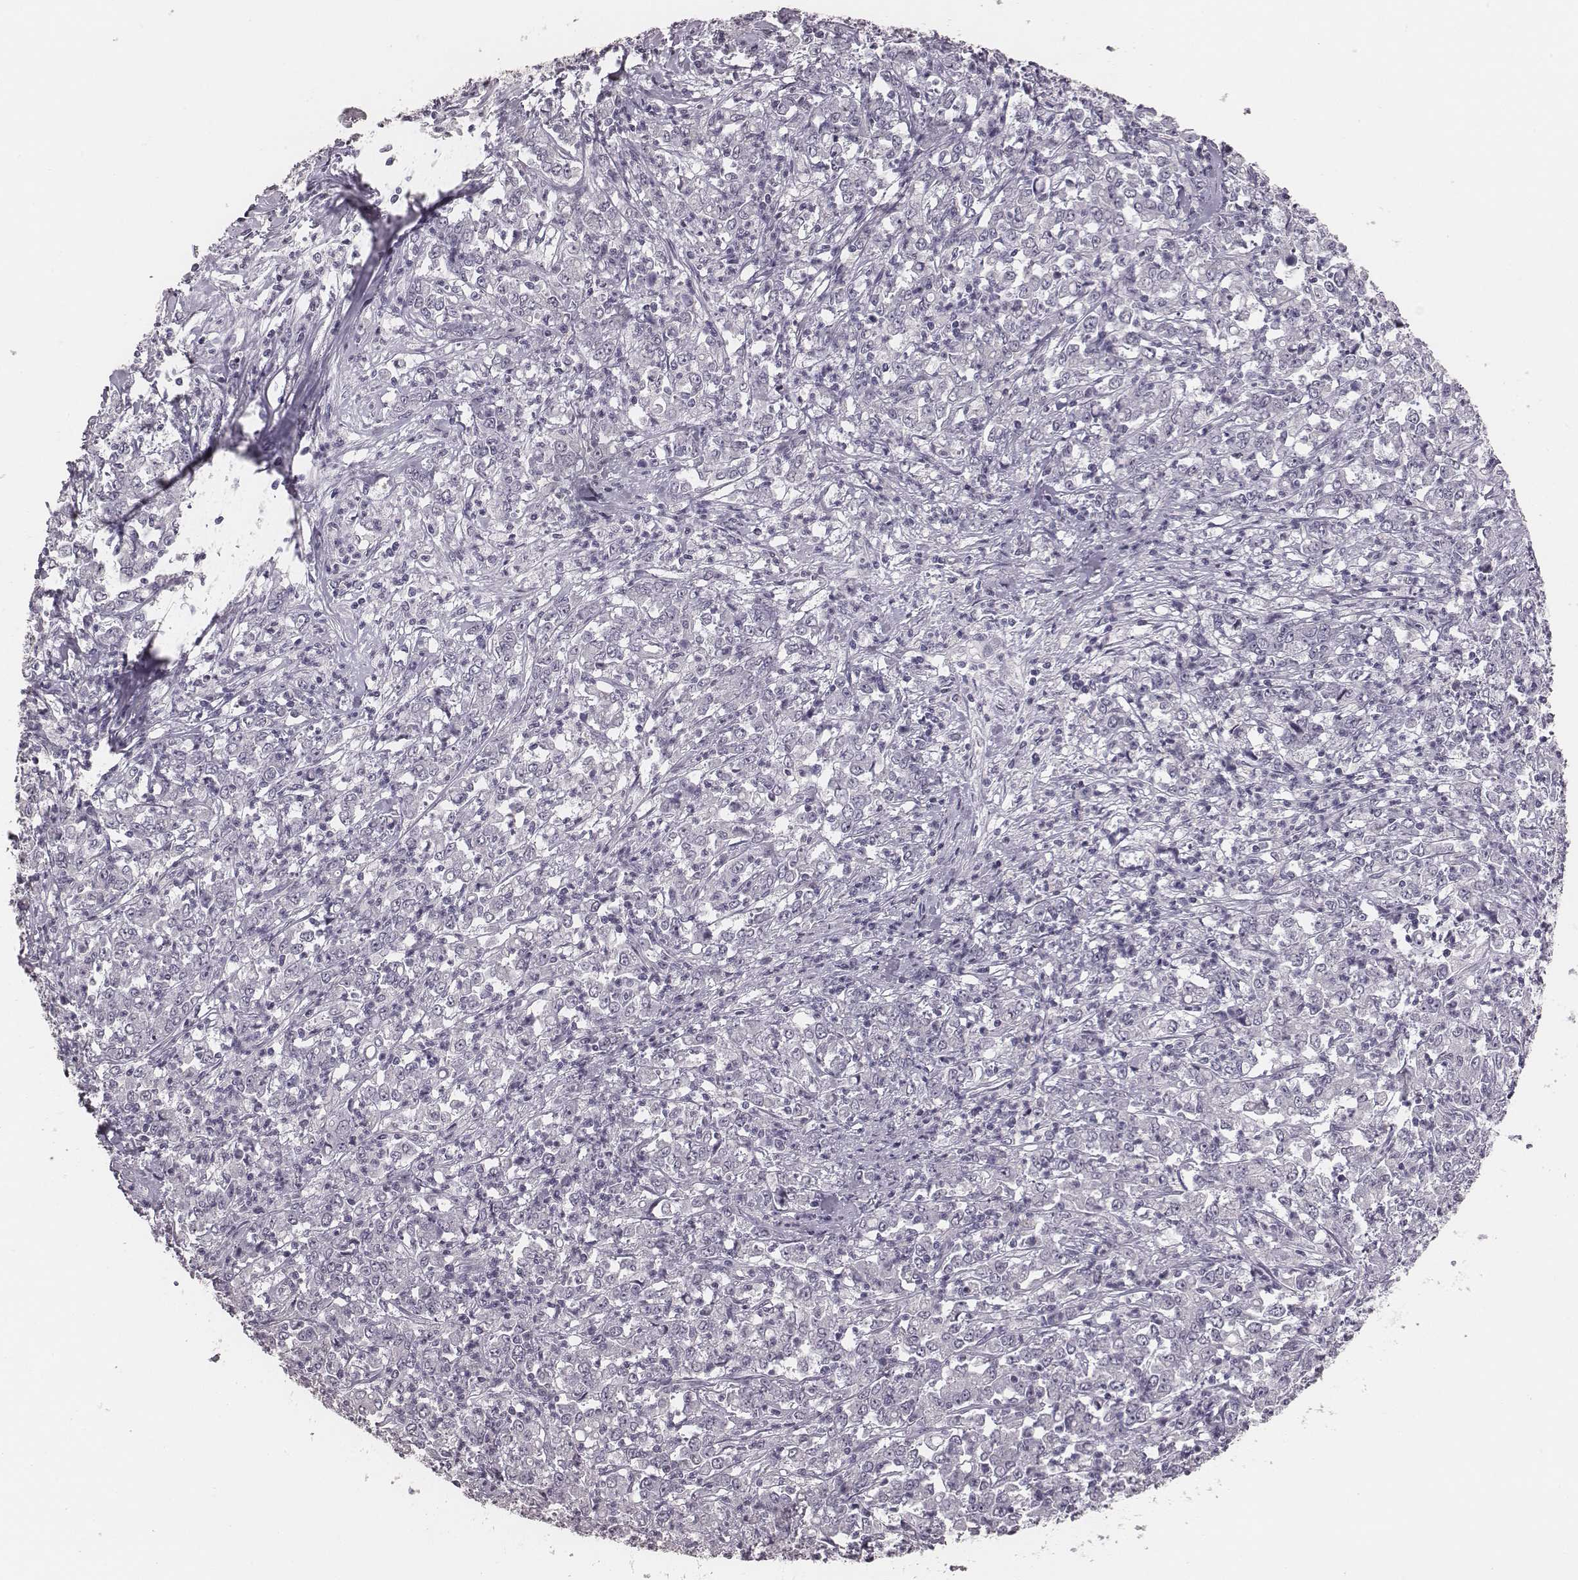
{"staining": {"intensity": "negative", "quantity": "none", "location": "none"}, "tissue": "stomach cancer", "cell_type": "Tumor cells", "image_type": "cancer", "snomed": [{"axis": "morphology", "description": "Adenocarcinoma, NOS"}, {"axis": "topography", "description": "Stomach, lower"}], "caption": "IHC of stomach adenocarcinoma displays no expression in tumor cells.", "gene": "CSHL1", "patient": {"sex": "female", "age": 71}}